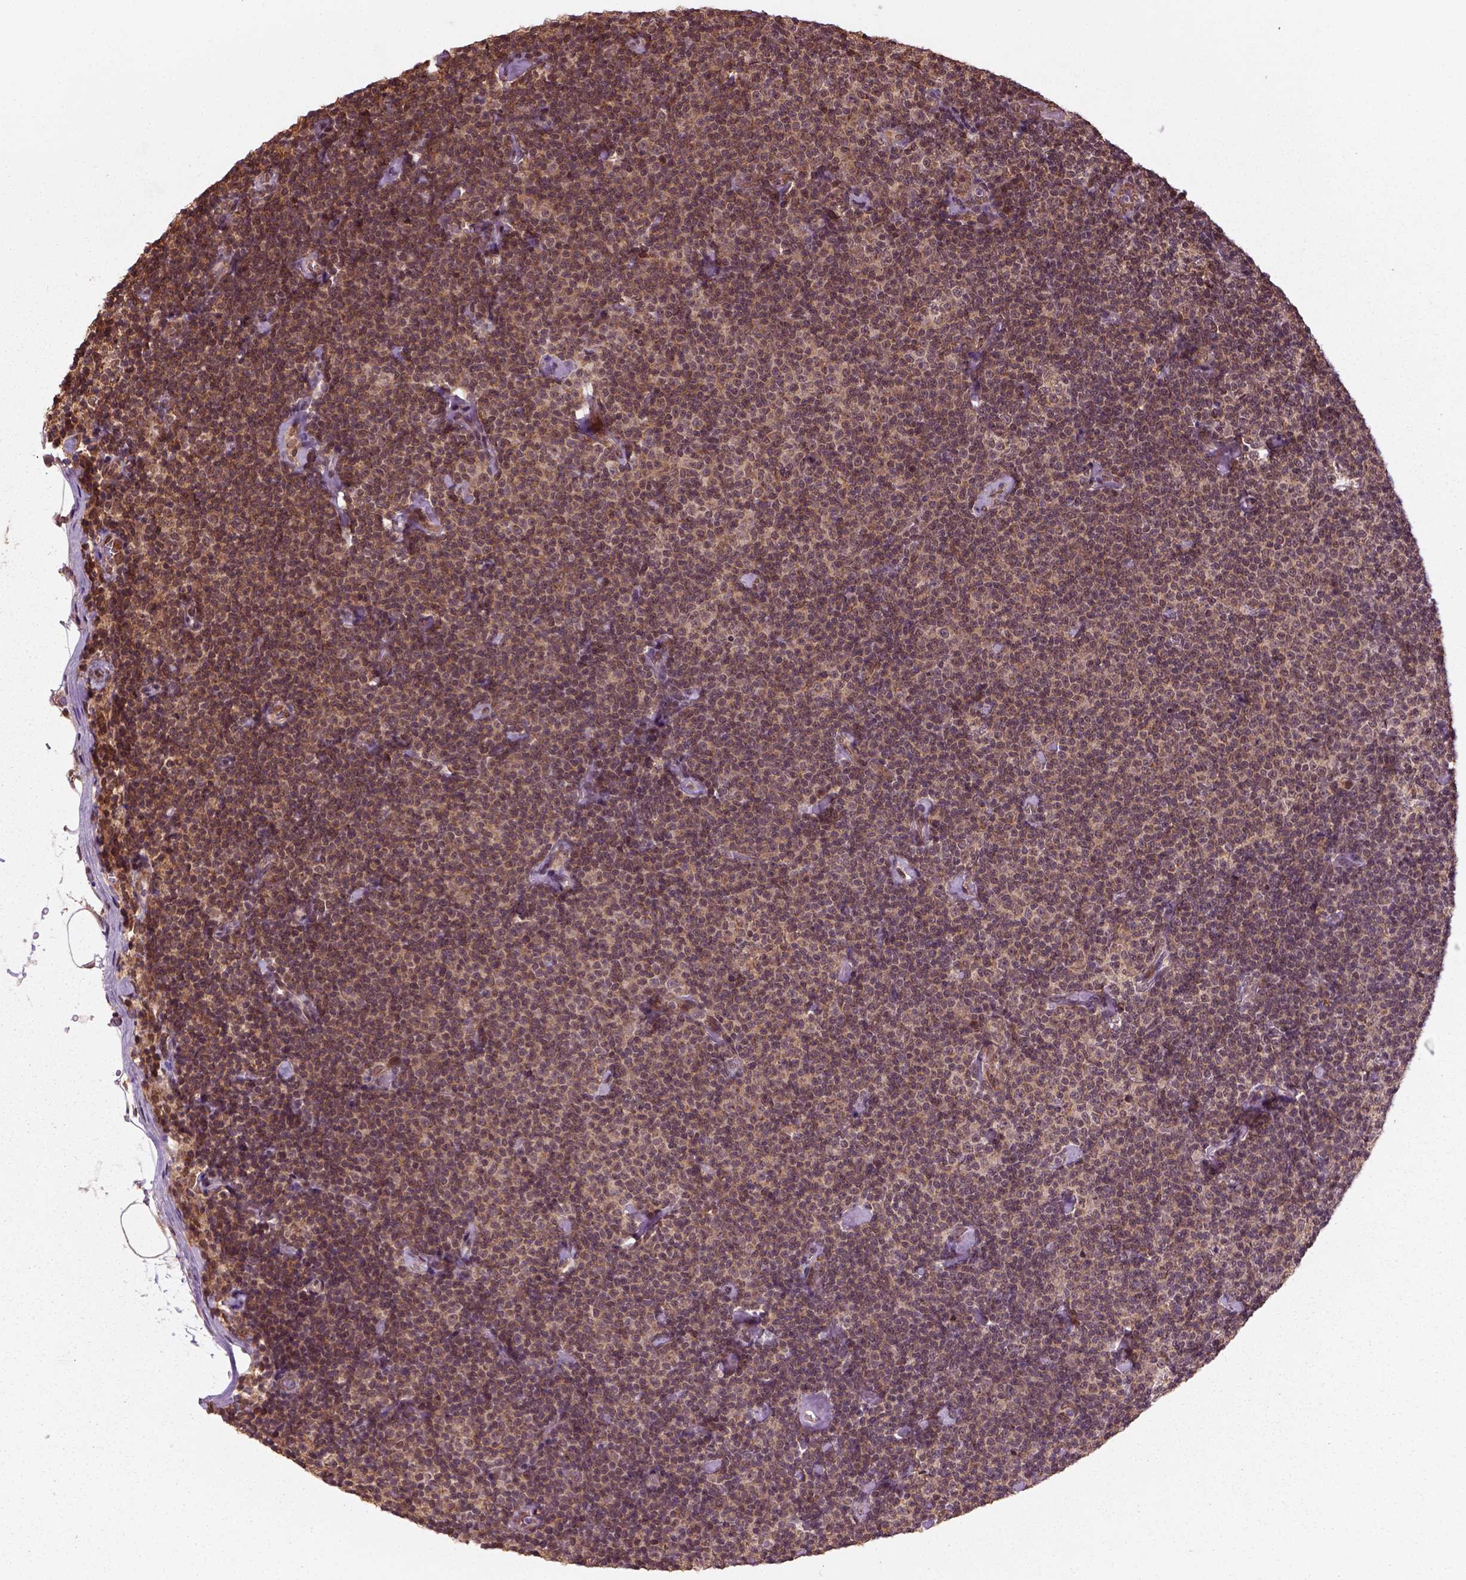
{"staining": {"intensity": "moderate", "quantity": ">75%", "location": "cytoplasmic/membranous"}, "tissue": "lymphoma", "cell_type": "Tumor cells", "image_type": "cancer", "snomed": [{"axis": "morphology", "description": "Malignant lymphoma, non-Hodgkin's type, Low grade"}, {"axis": "topography", "description": "Lymph node"}], "caption": "About >75% of tumor cells in lymphoma display moderate cytoplasmic/membranous protein positivity as visualized by brown immunohistochemical staining.", "gene": "NUDT9", "patient": {"sex": "male", "age": 81}}